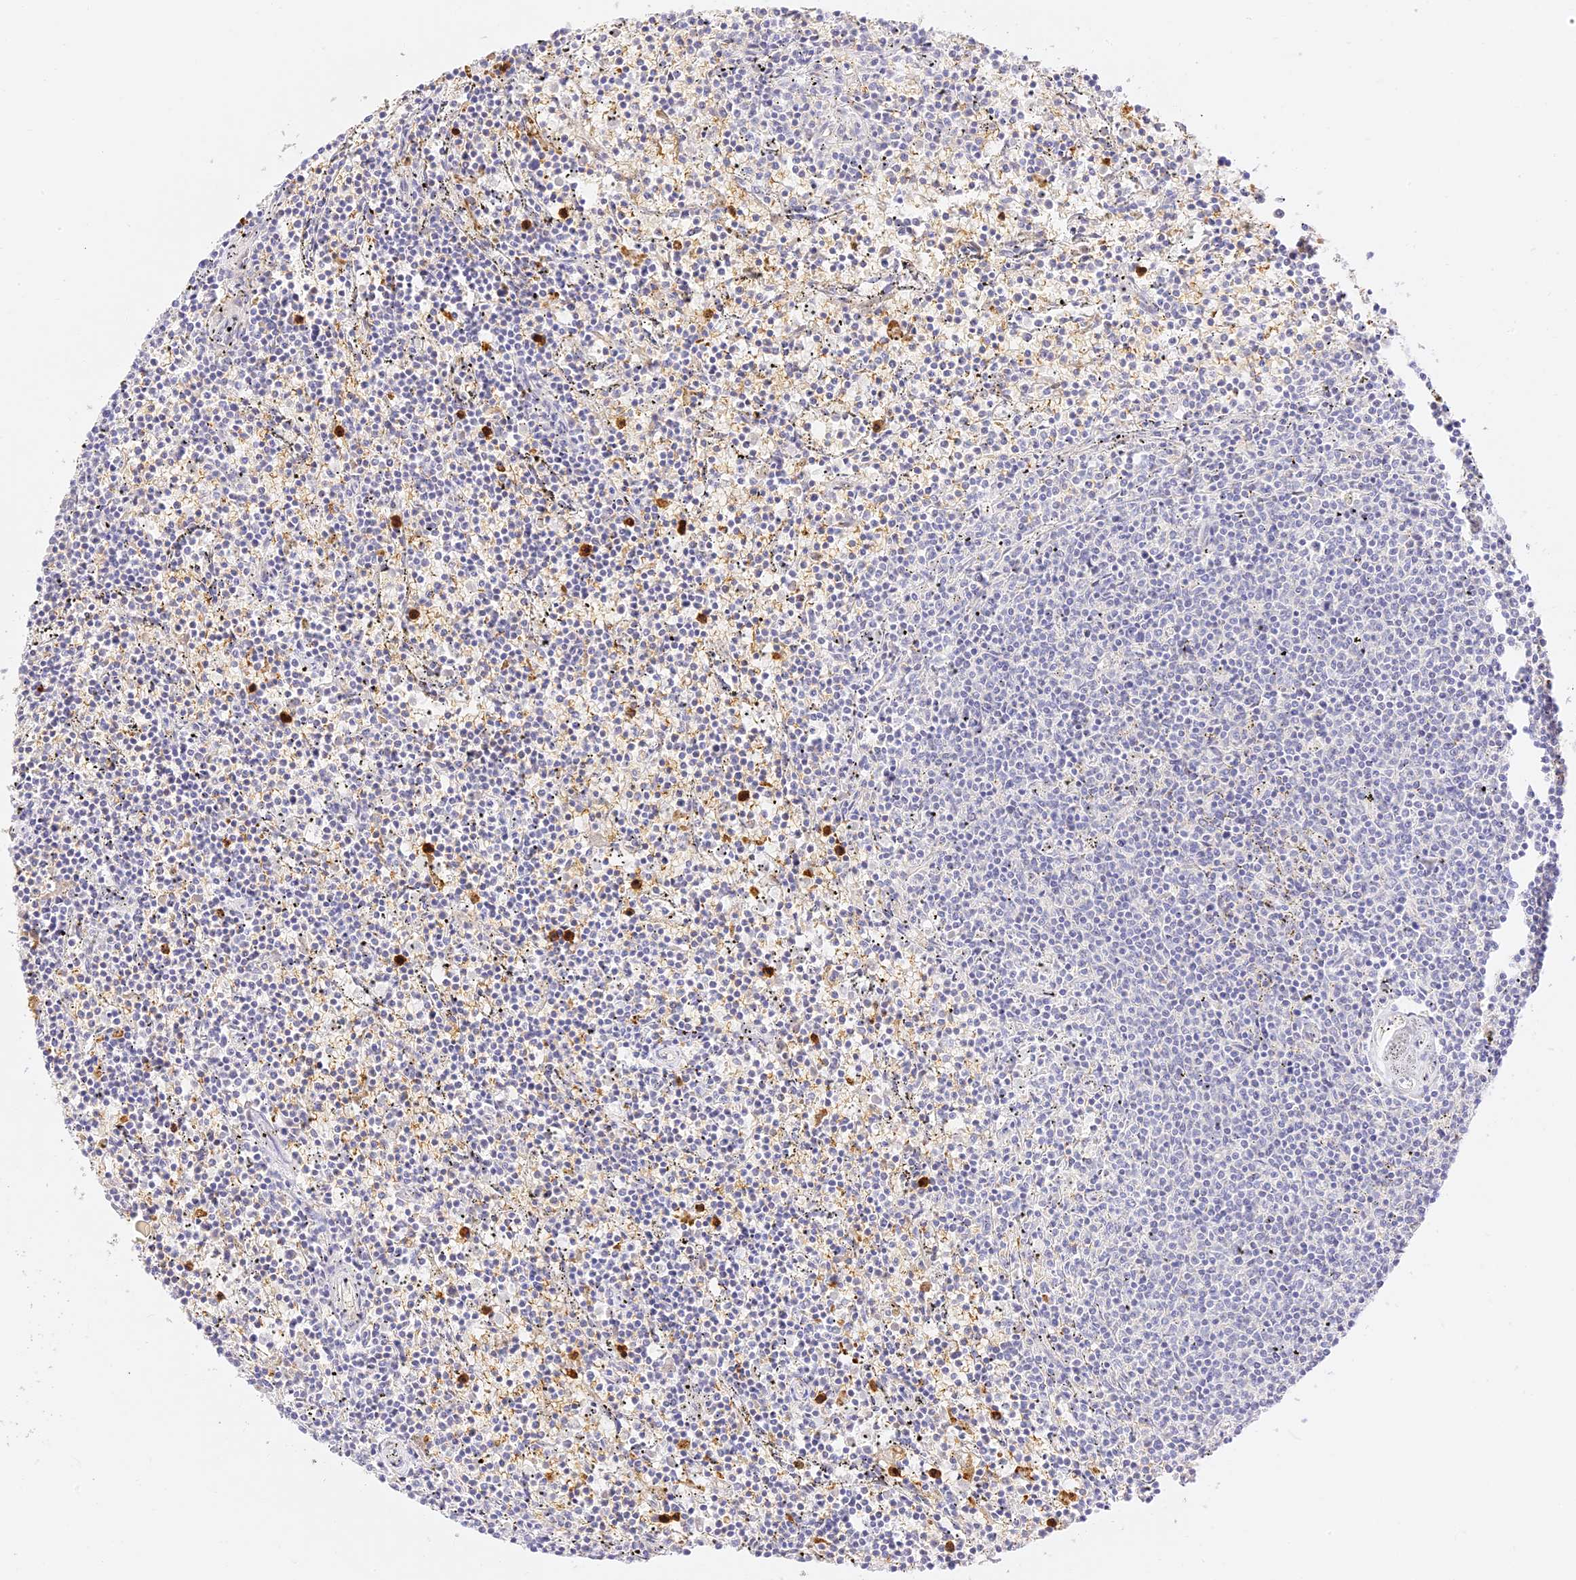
{"staining": {"intensity": "negative", "quantity": "none", "location": "none"}, "tissue": "lymphoma", "cell_type": "Tumor cells", "image_type": "cancer", "snomed": [{"axis": "morphology", "description": "Malignant lymphoma, non-Hodgkin's type, Low grade"}, {"axis": "topography", "description": "Spleen"}], "caption": "Immunohistochemical staining of human lymphoma shows no significant expression in tumor cells.", "gene": "LRRC15", "patient": {"sex": "female", "age": 50}}